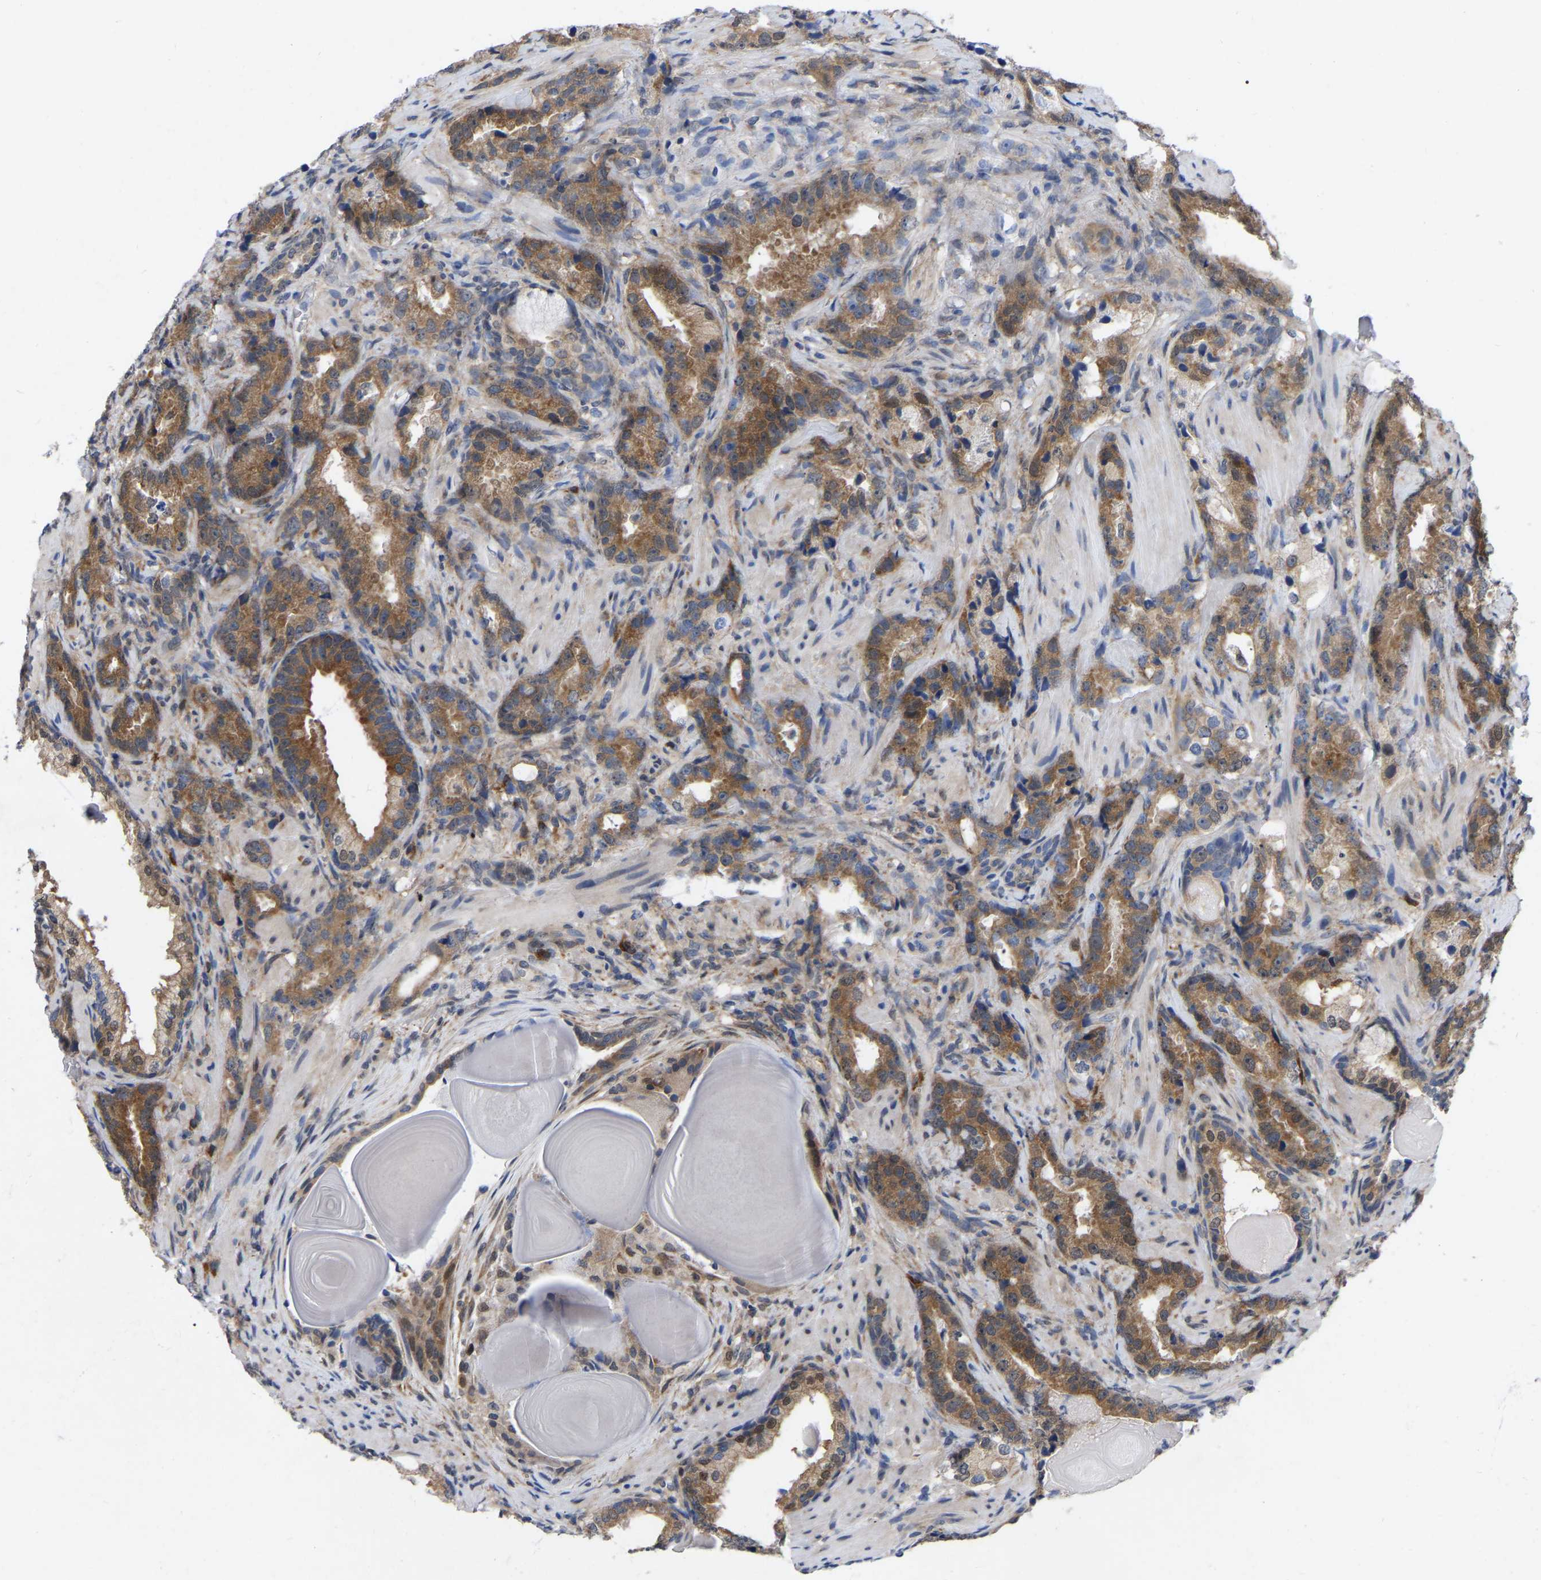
{"staining": {"intensity": "moderate", "quantity": ">75%", "location": "cytoplasmic/membranous"}, "tissue": "prostate cancer", "cell_type": "Tumor cells", "image_type": "cancer", "snomed": [{"axis": "morphology", "description": "Adenocarcinoma, High grade"}, {"axis": "topography", "description": "Prostate"}], "caption": "This micrograph shows IHC staining of prostate cancer (adenocarcinoma (high-grade)), with medium moderate cytoplasmic/membranous expression in approximately >75% of tumor cells.", "gene": "UBE4B", "patient": {"sex": "male", "age": 63}}